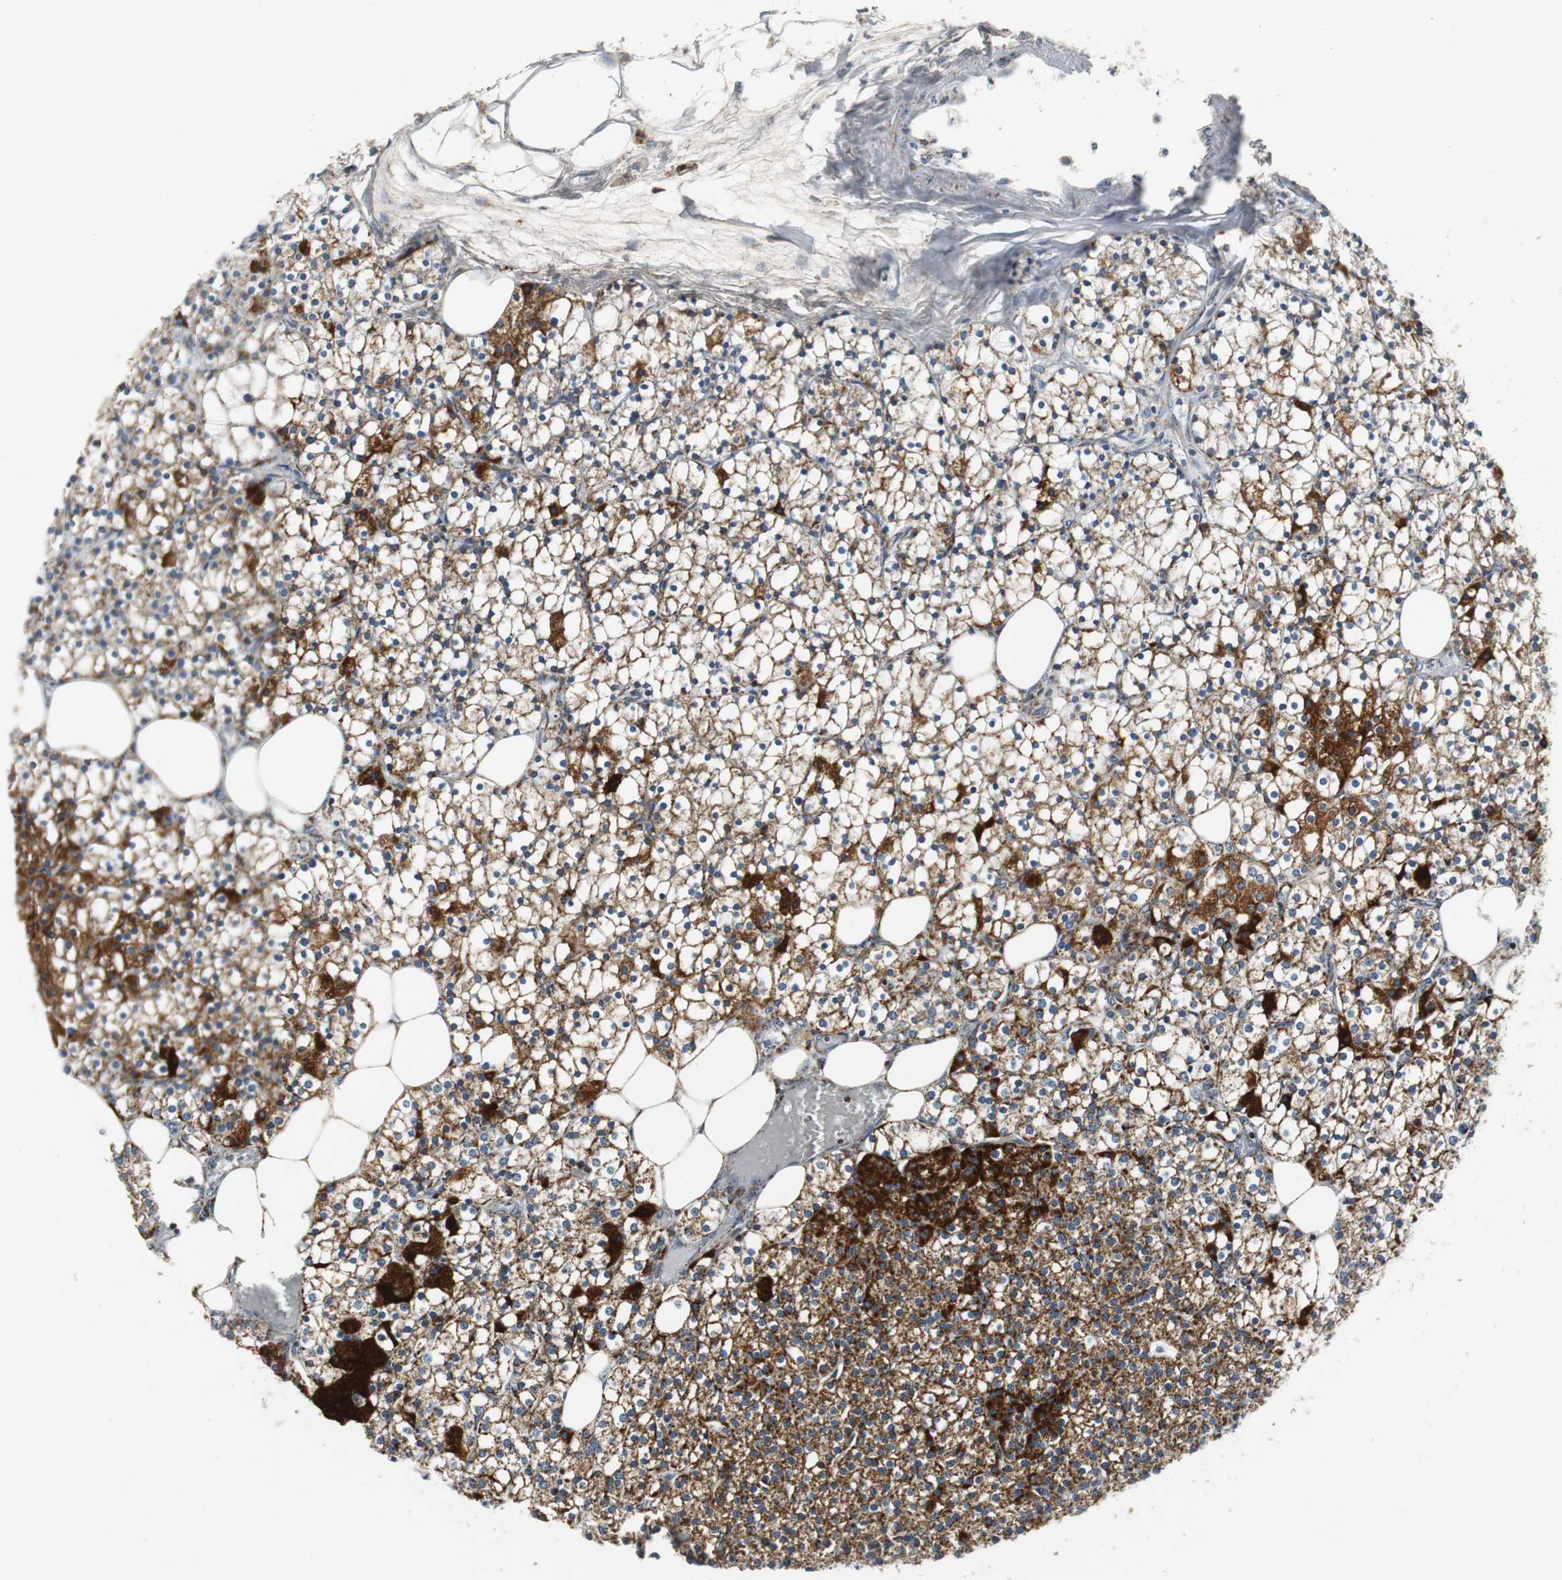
{"staining": {"intensity": "strong", "quantity": ">75%", "location": "cytoplasmic/membranous"}, "tissue": "parathyroid gland", "cell_type": "Glandular cells", "image_type": "normal", "snomed": [{"axis": "morphology", "description": "Normal tissue, NOS"}, {"axis": "topography", "description": "Parathyroid gland"}], "caption": "Immunohistochemistry of benign human parathyroid gland reveals high levels of strong cytoplasmic/membranous staining in about >75% of glandular cells.", "gene": "C1QTNF7", "patient": {"sex": "female", "age": 63}}